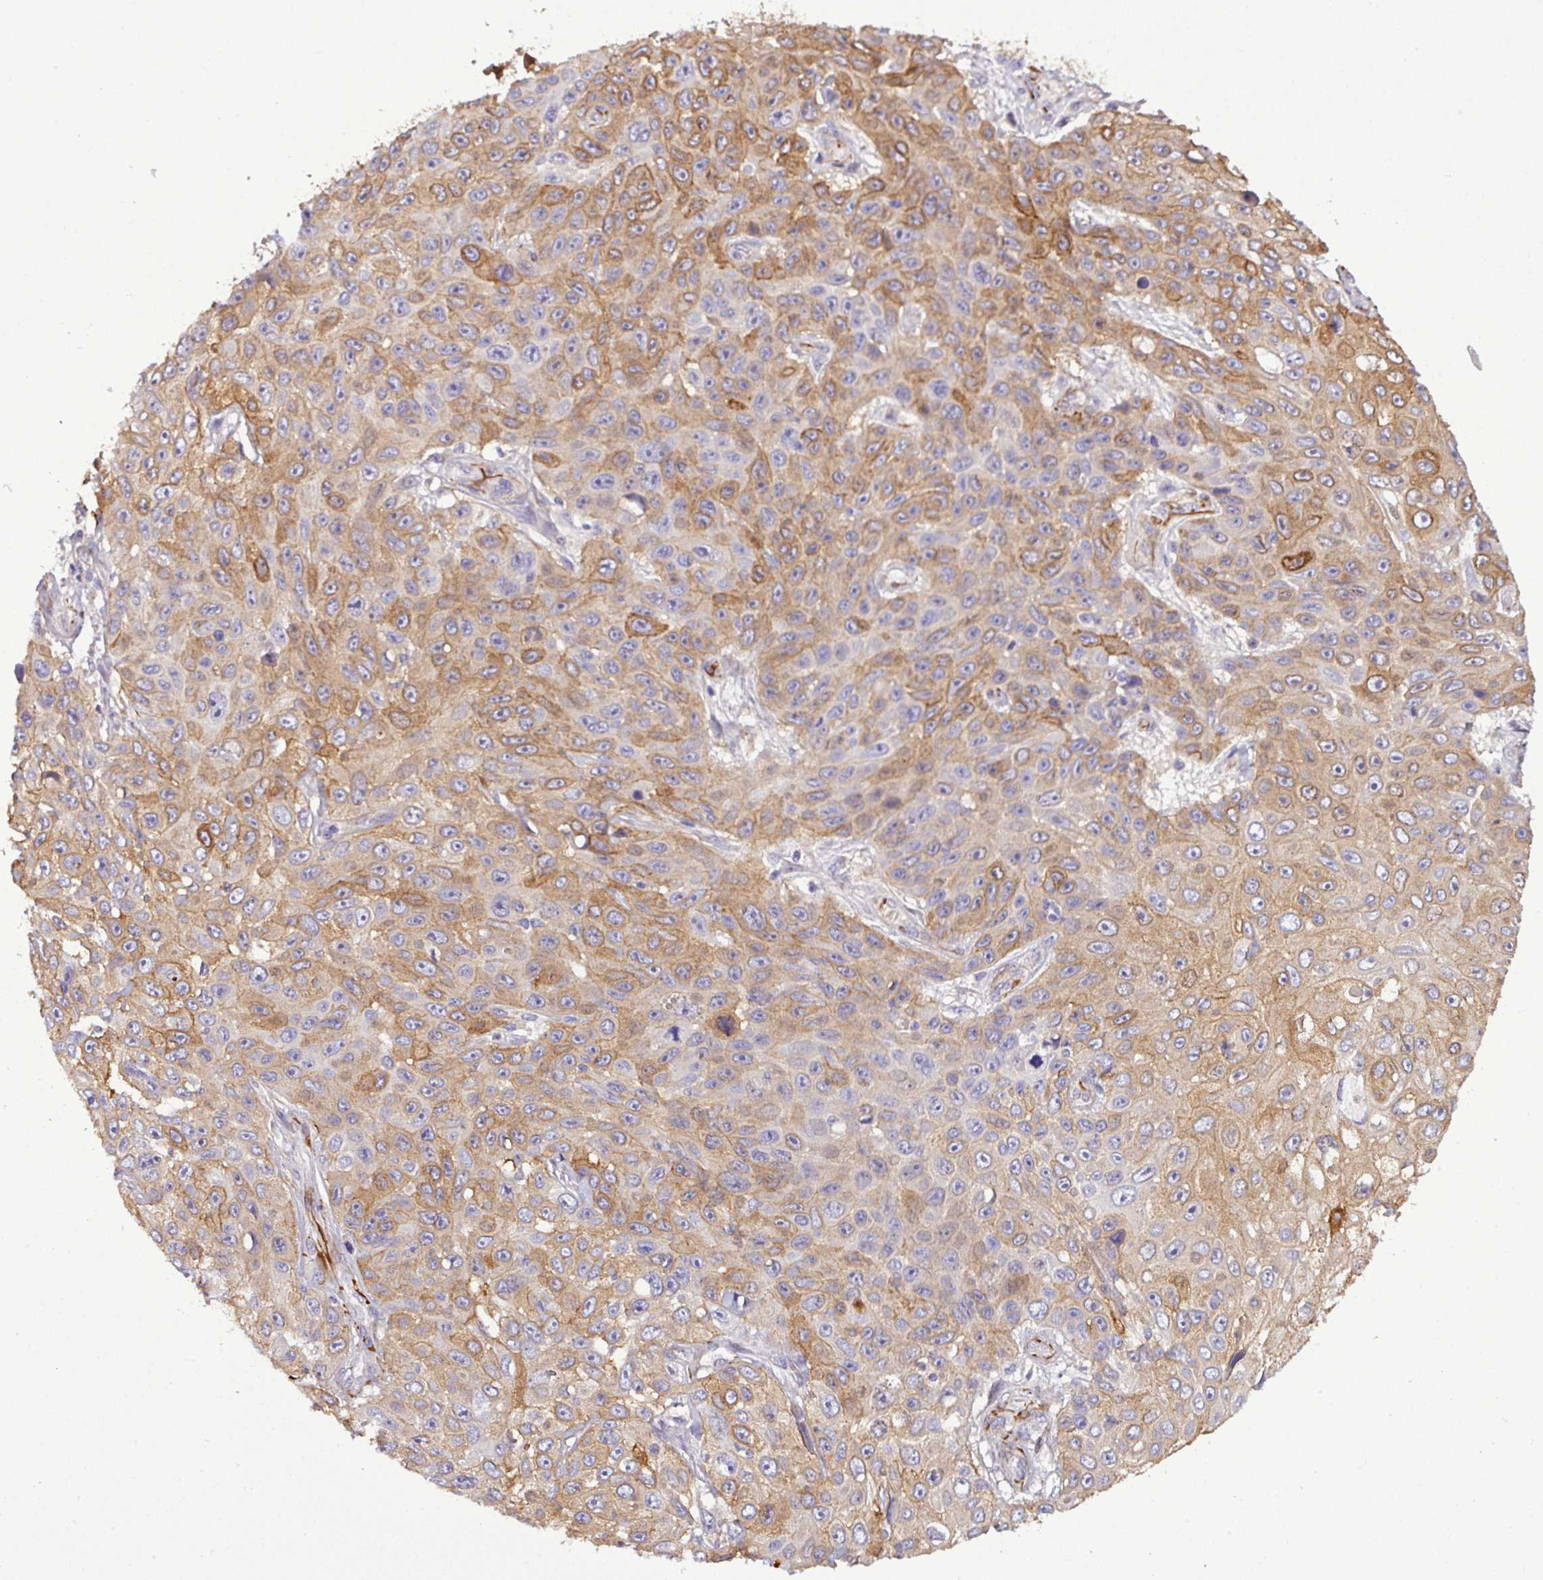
{"staining": {"intensity": "moderate", "quantity": ">75%", "location": "cytoplasmic/membranous"}, "tissue": "skin cancer", "cell_type": "Tumor cells", "image_type": "cancer", "snomed": [{"axis": "morphology", "description": "Squamous cell carcinoma, NOS"}, {"axis": "topography", "description": "Skin"}], "caption": "Moderate cytoplasmic/membranous staining for a protein is seen in approximately >75% of tumor cells of skin cancer (squamous cell carcinoma) using IHC.", "gene": "PARD6A", "patient": {"sex": "male", "age": 82}}